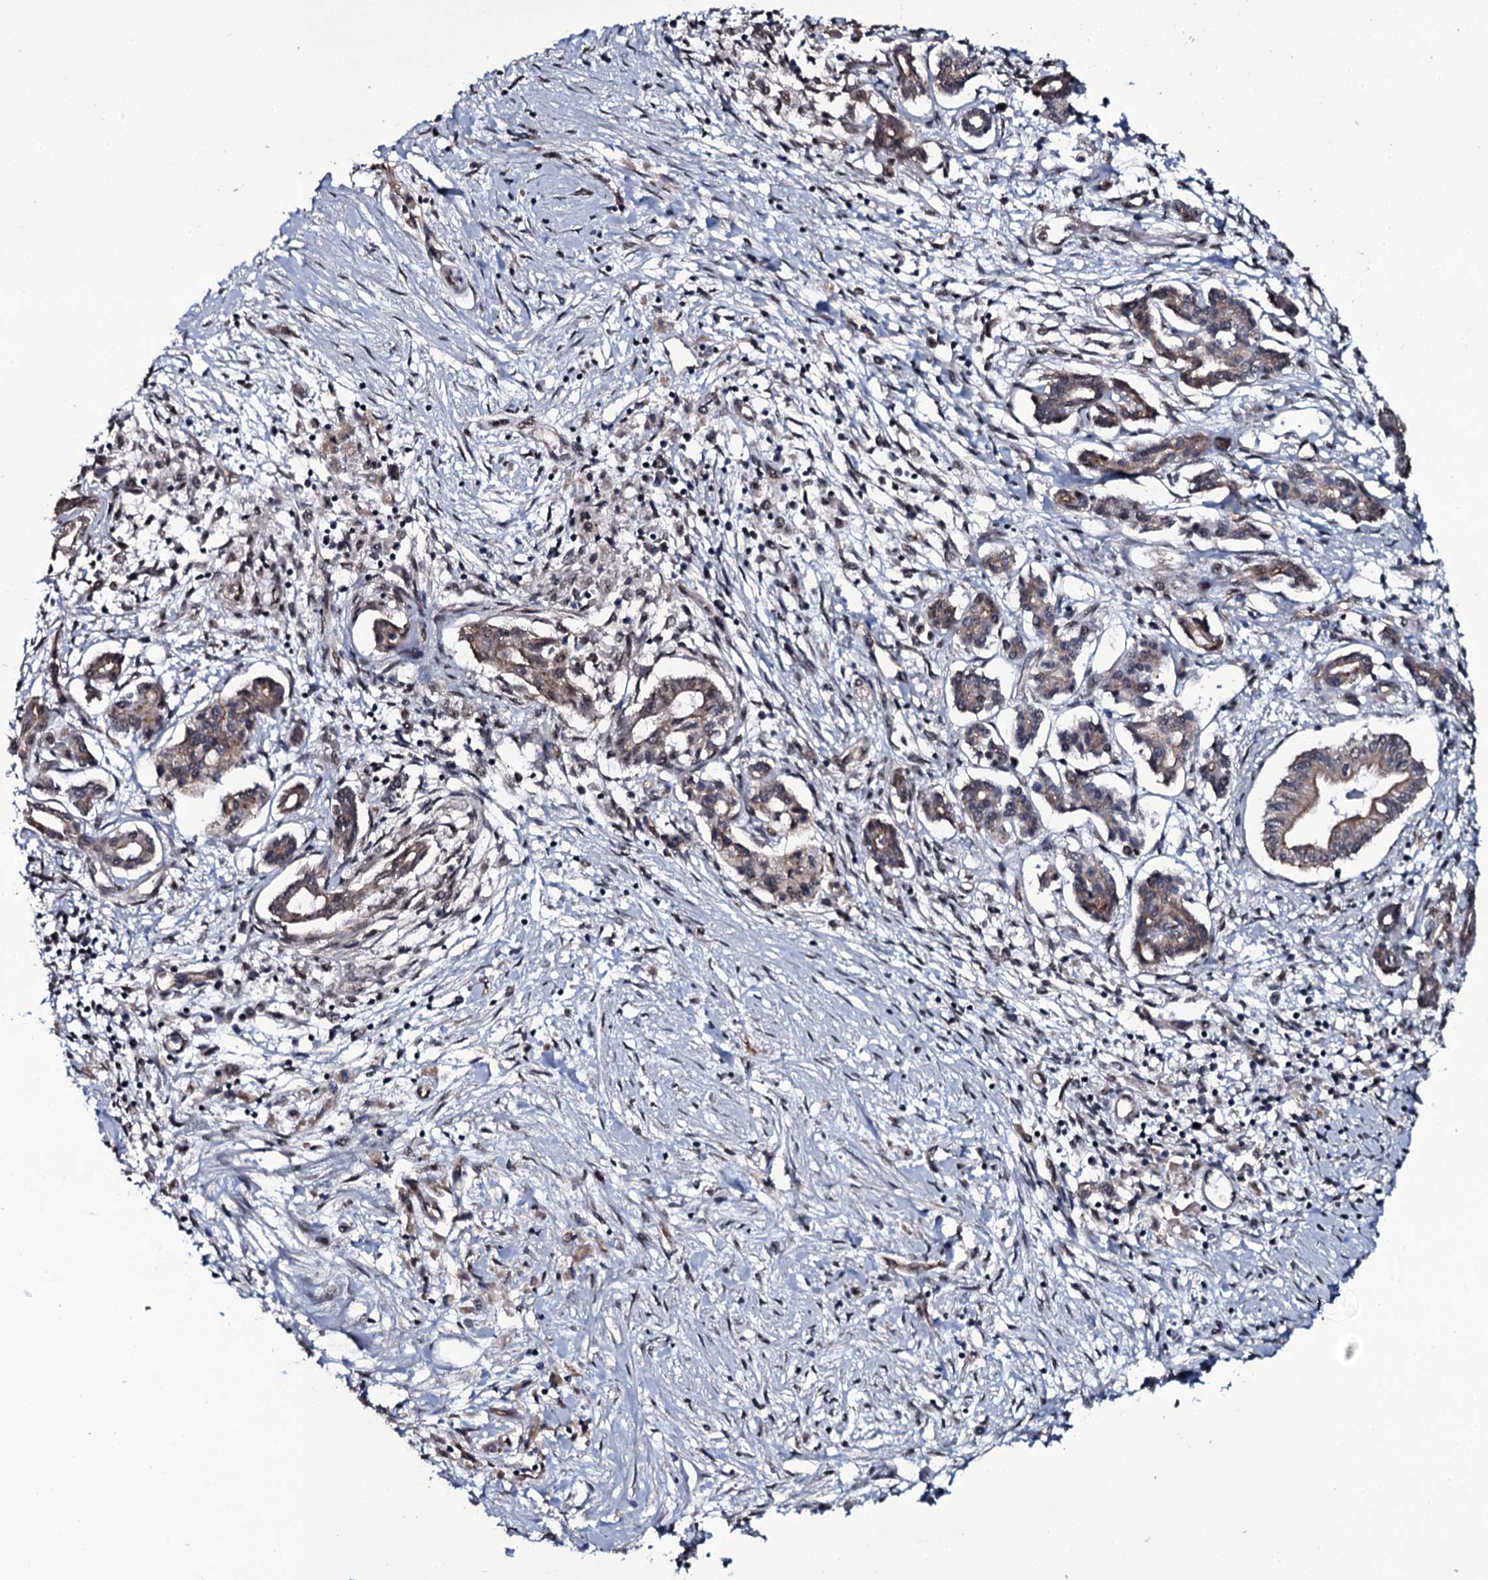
{"staining": {"intensity": "moderate", "quantity": "25%-75%", "location": "cytoplasmic/membranous"}, "tissue": "pancreatic cancer", "cell_type": "Tumor cells", "image_type": "cancer", "snomed": [{"axis": "morphology", "description": "Adenocarcinoma, NOS"}, {"axis": "topography", "description": "Pancreas"}], "caption": "A micrograph of adenocarcinoma (pancreatic) stained for a protein displays moderate cytoplasmic/membranous brown staining in tumor cells.", "gene": "SH2D4B", "patient": {"sex": "female", "age": 50}}